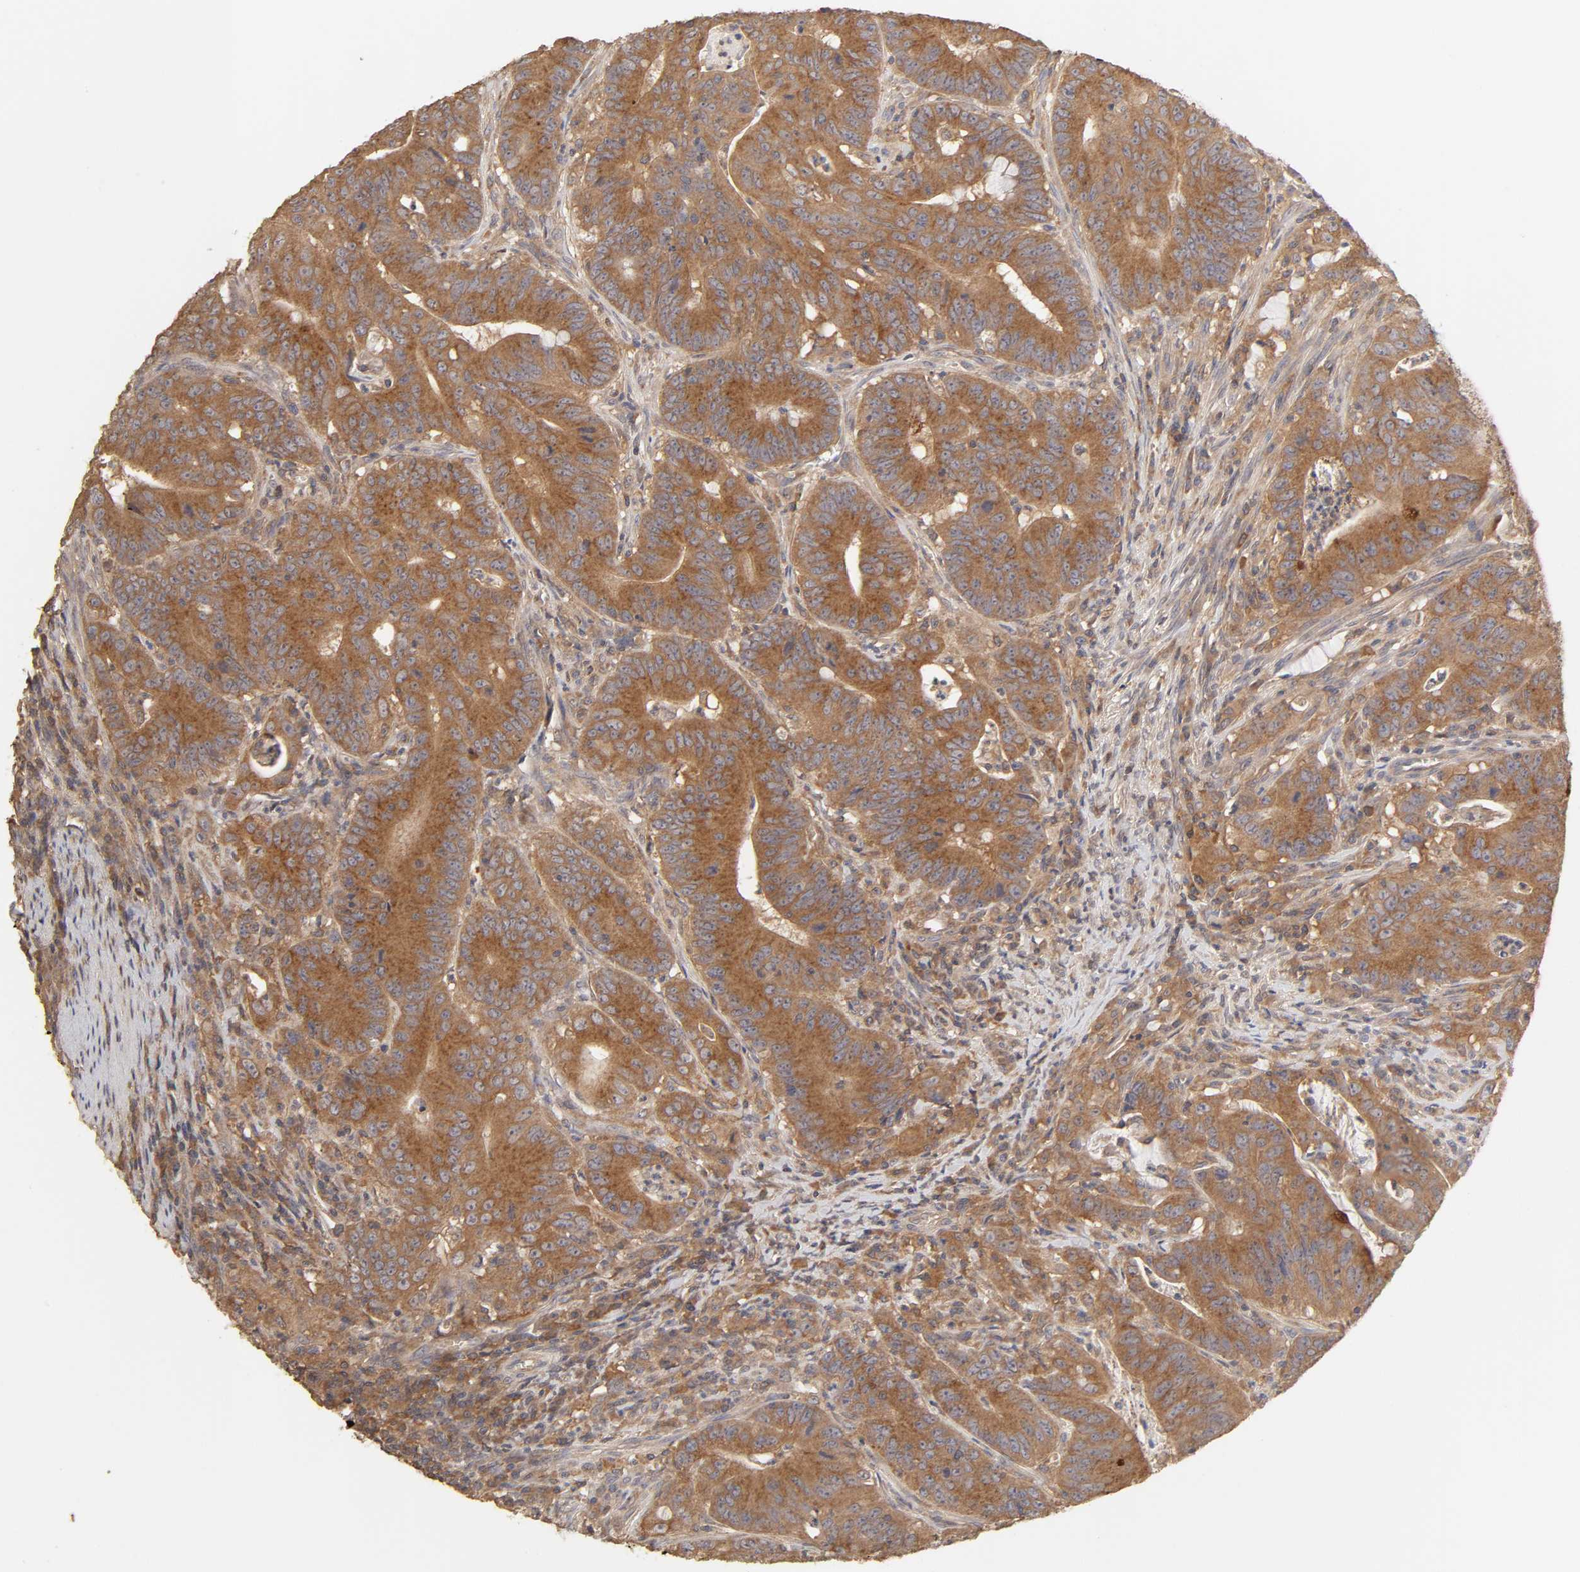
{"staining": {"intensity": "moderate", "quantity": ">75%", "location": "cytoplasmic/membranous"}, "tissue": "colorectal cancer", "cell_type": "Tumor cells", "image_type": "cancer", "snomed": [{"axis": "morphology", "description": "Adenocarcinoma, NOS"}, {"axis": "topography", "description": "Colon"}], "caption": "Human colorectal cancer (adenocarcinoma) stained with a brown dye reveals moderate cytoplasmic/membranous positive positivity in about >75% of tumor cells.", "gene": "AP1G2", "patient": {"sex": "male", "age": 45}}